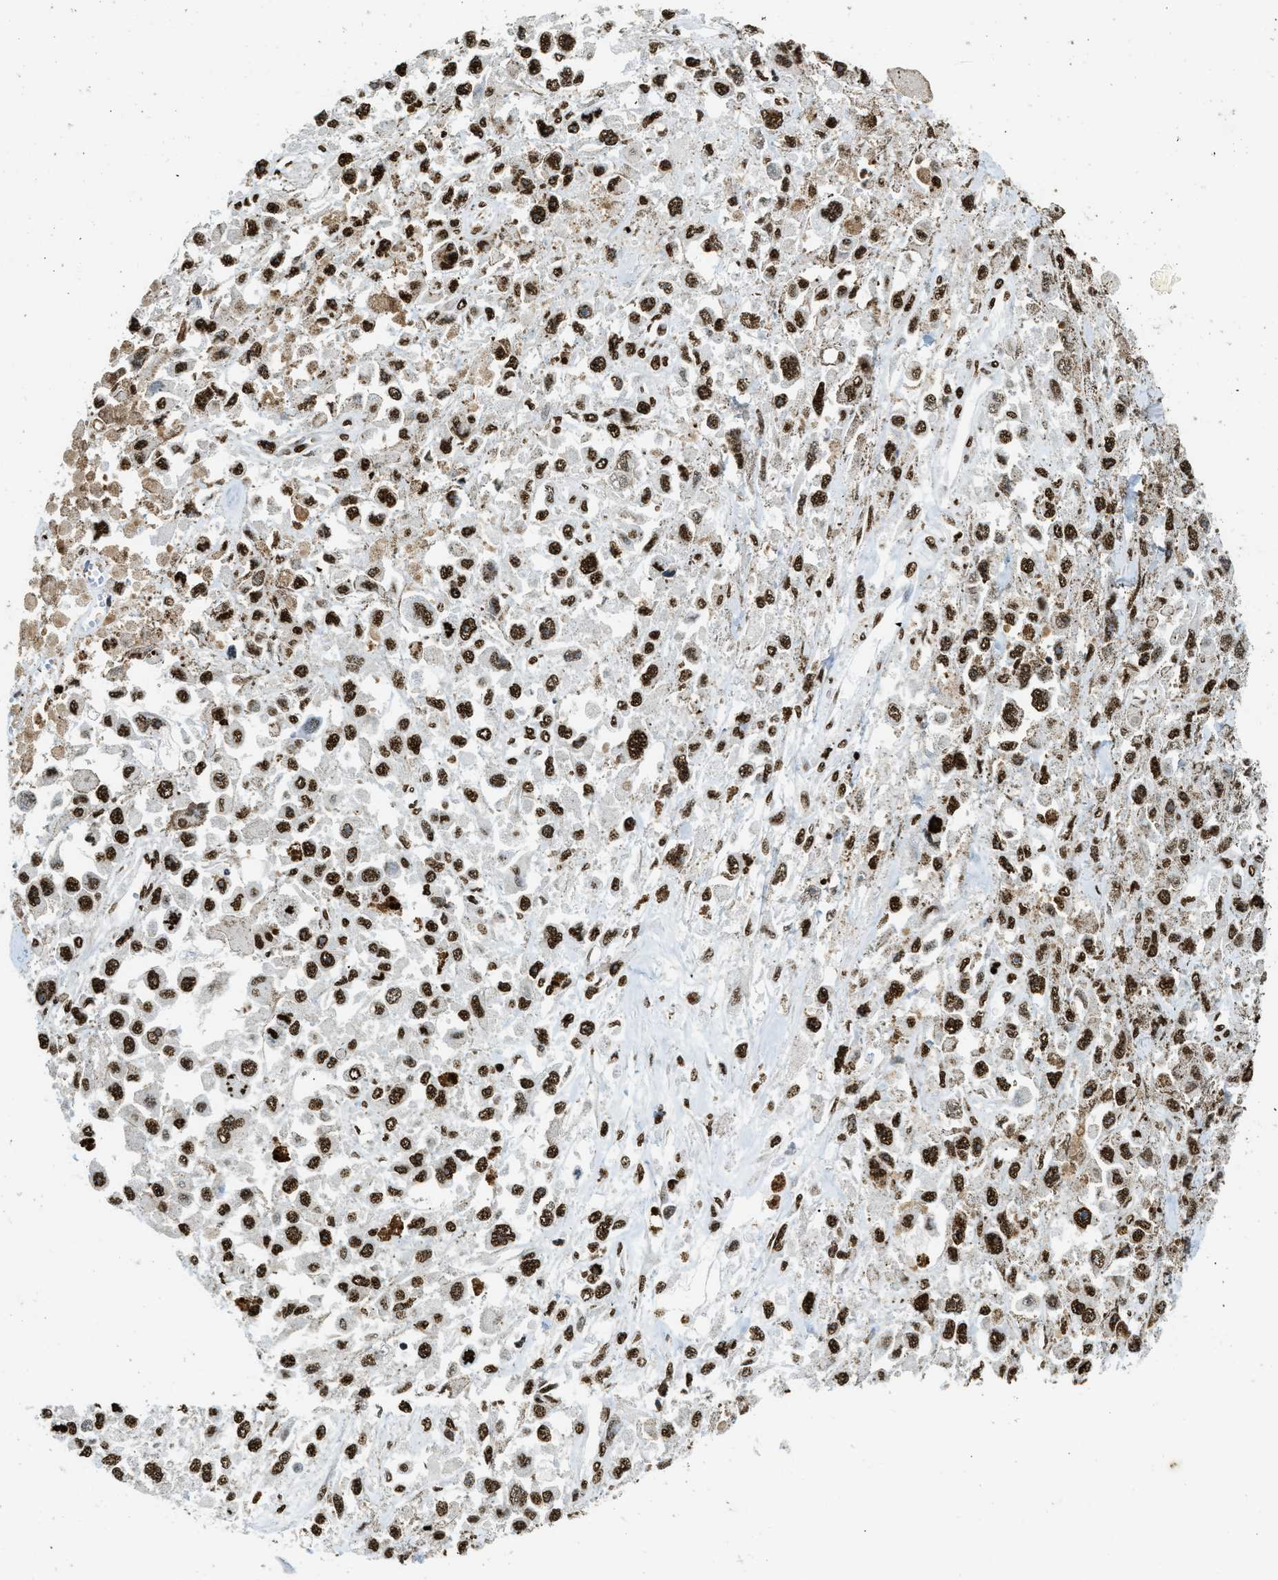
{"staining": {"intensity": "strong", "quantity": ">75%", "location": "nuclear"}, "tissue": "melanoma", "cell_type": "Tumor cells", "image_type": "cancer", "snomed": [{"axis": "morphology", "description": "Malignant melanoma, Metastatic site"}, {"axis": "topography", "description": "Lymph node"}], "caption": "Strong nuclear protein positivity is seen in about >75% of tumor cells in melanoma.", "gene": "NR5A2", "patient": {"sex": "male", "age": 59}}